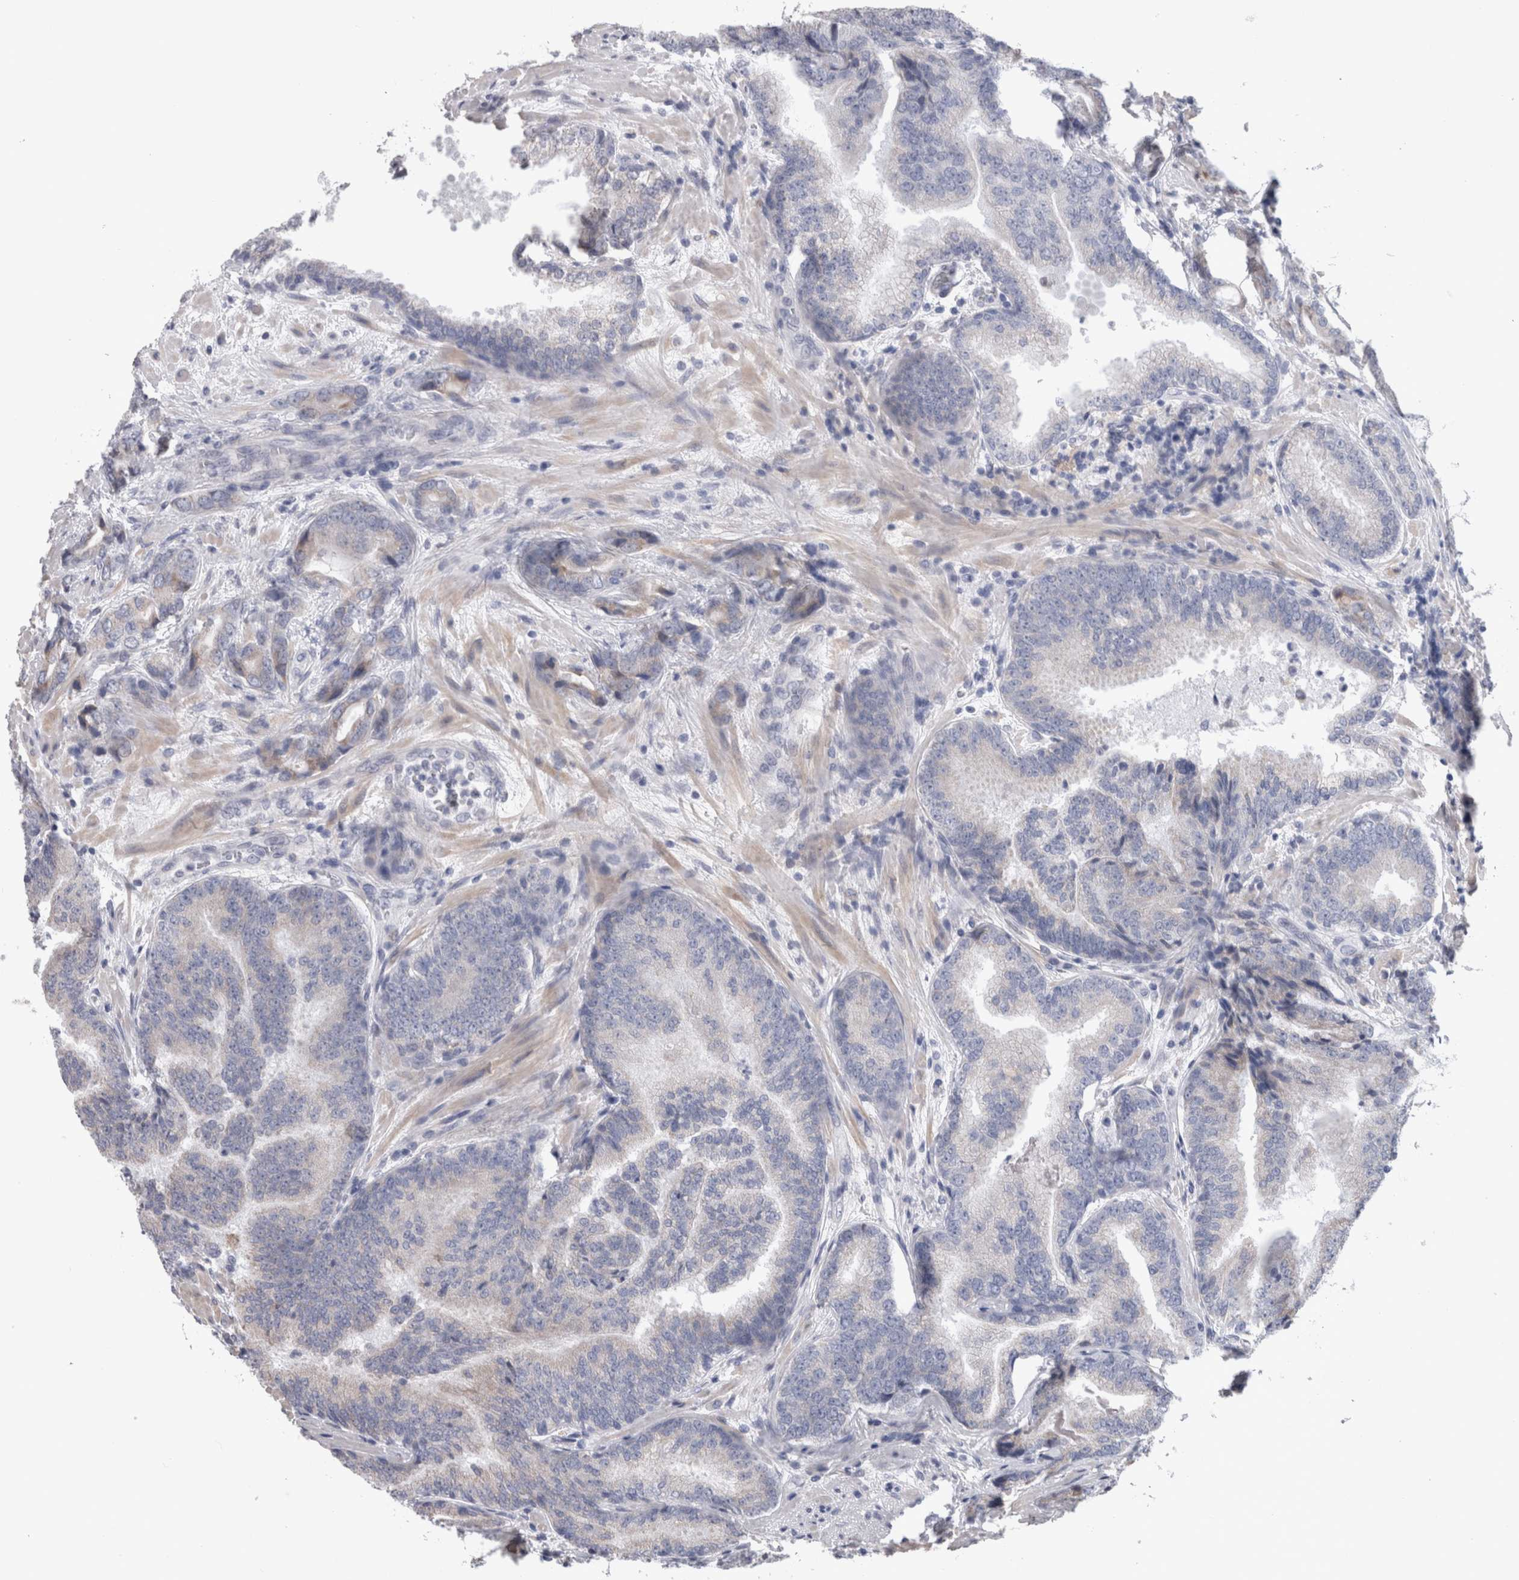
{"staining": {"intensity": "negative", "quantity": "none", "location": "none"}, "tissue": "prostate cancer", "cell_type": "Tumor cells", "image_type": "cancer", "snomed": [{"axis": "morphology", "description": "Adenocarcinoma, High grade"}, {"axis": "topography", "description": "Prostate"}], "caption": "Photomicrograph shows no significant protein expression in tumor cells of adenocarcinoma (high-grade) (prostate).", "gene": "GDAP1", "patient": {"sex": "male", "age": 55}}